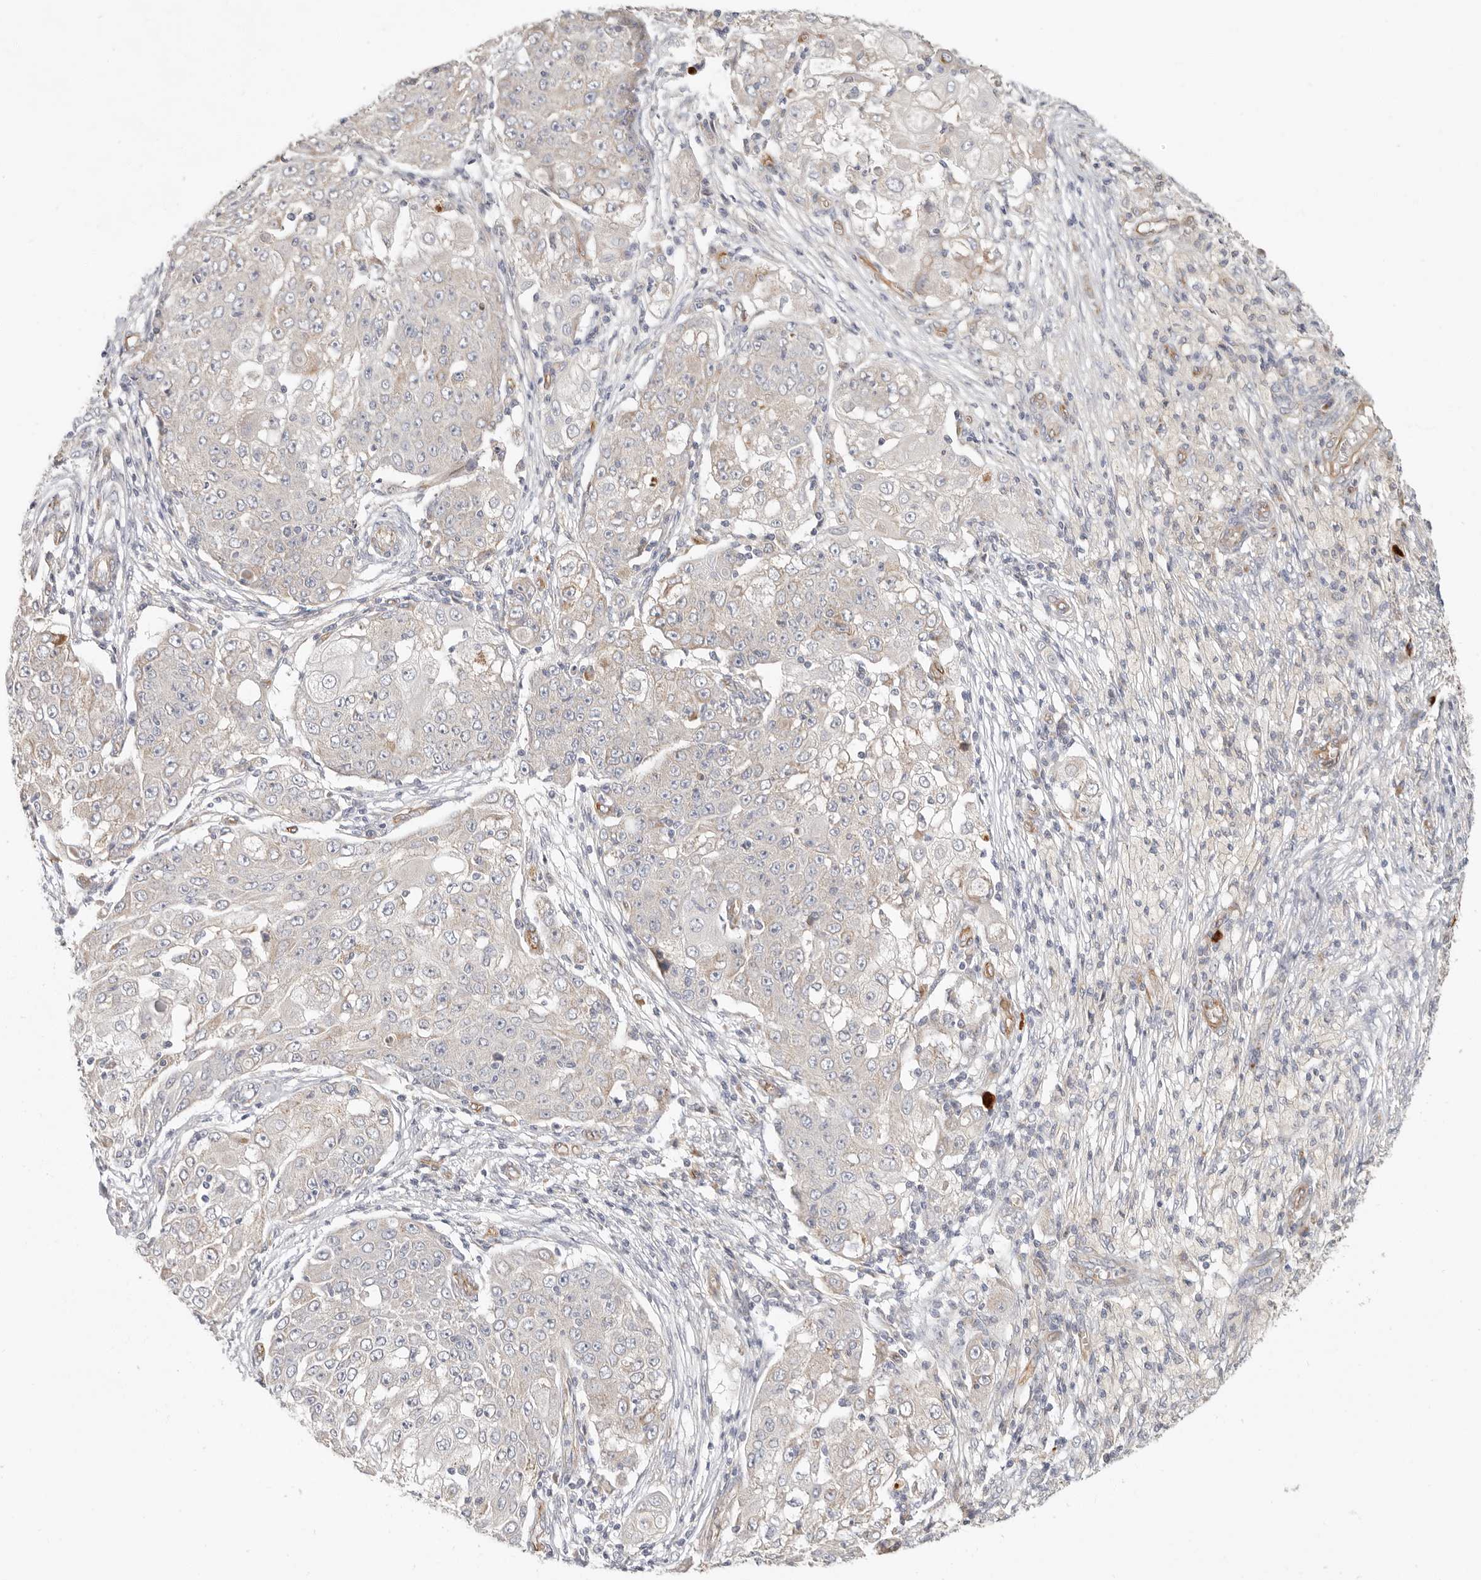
{"staining": {"intensity": "negative", "quantity": "none", "location": "none"}, "tissue": "ovarian cancer", "cell_type": "Tumor cells", "image_type": "cancer", "snomed": [{"axis": "morphology", "description": "Carcinoma, endometroid"}, {"axis": "topography", "description": "Ovary"}], "caption": "This is an immunohistochemistry (IHC) photomicrograph of human ovarian cancer (endometroid carcinoma). There is no staining in tumor cells.", "gene": "SPRING1", "patient": {"sex": "female", "age": 42}}